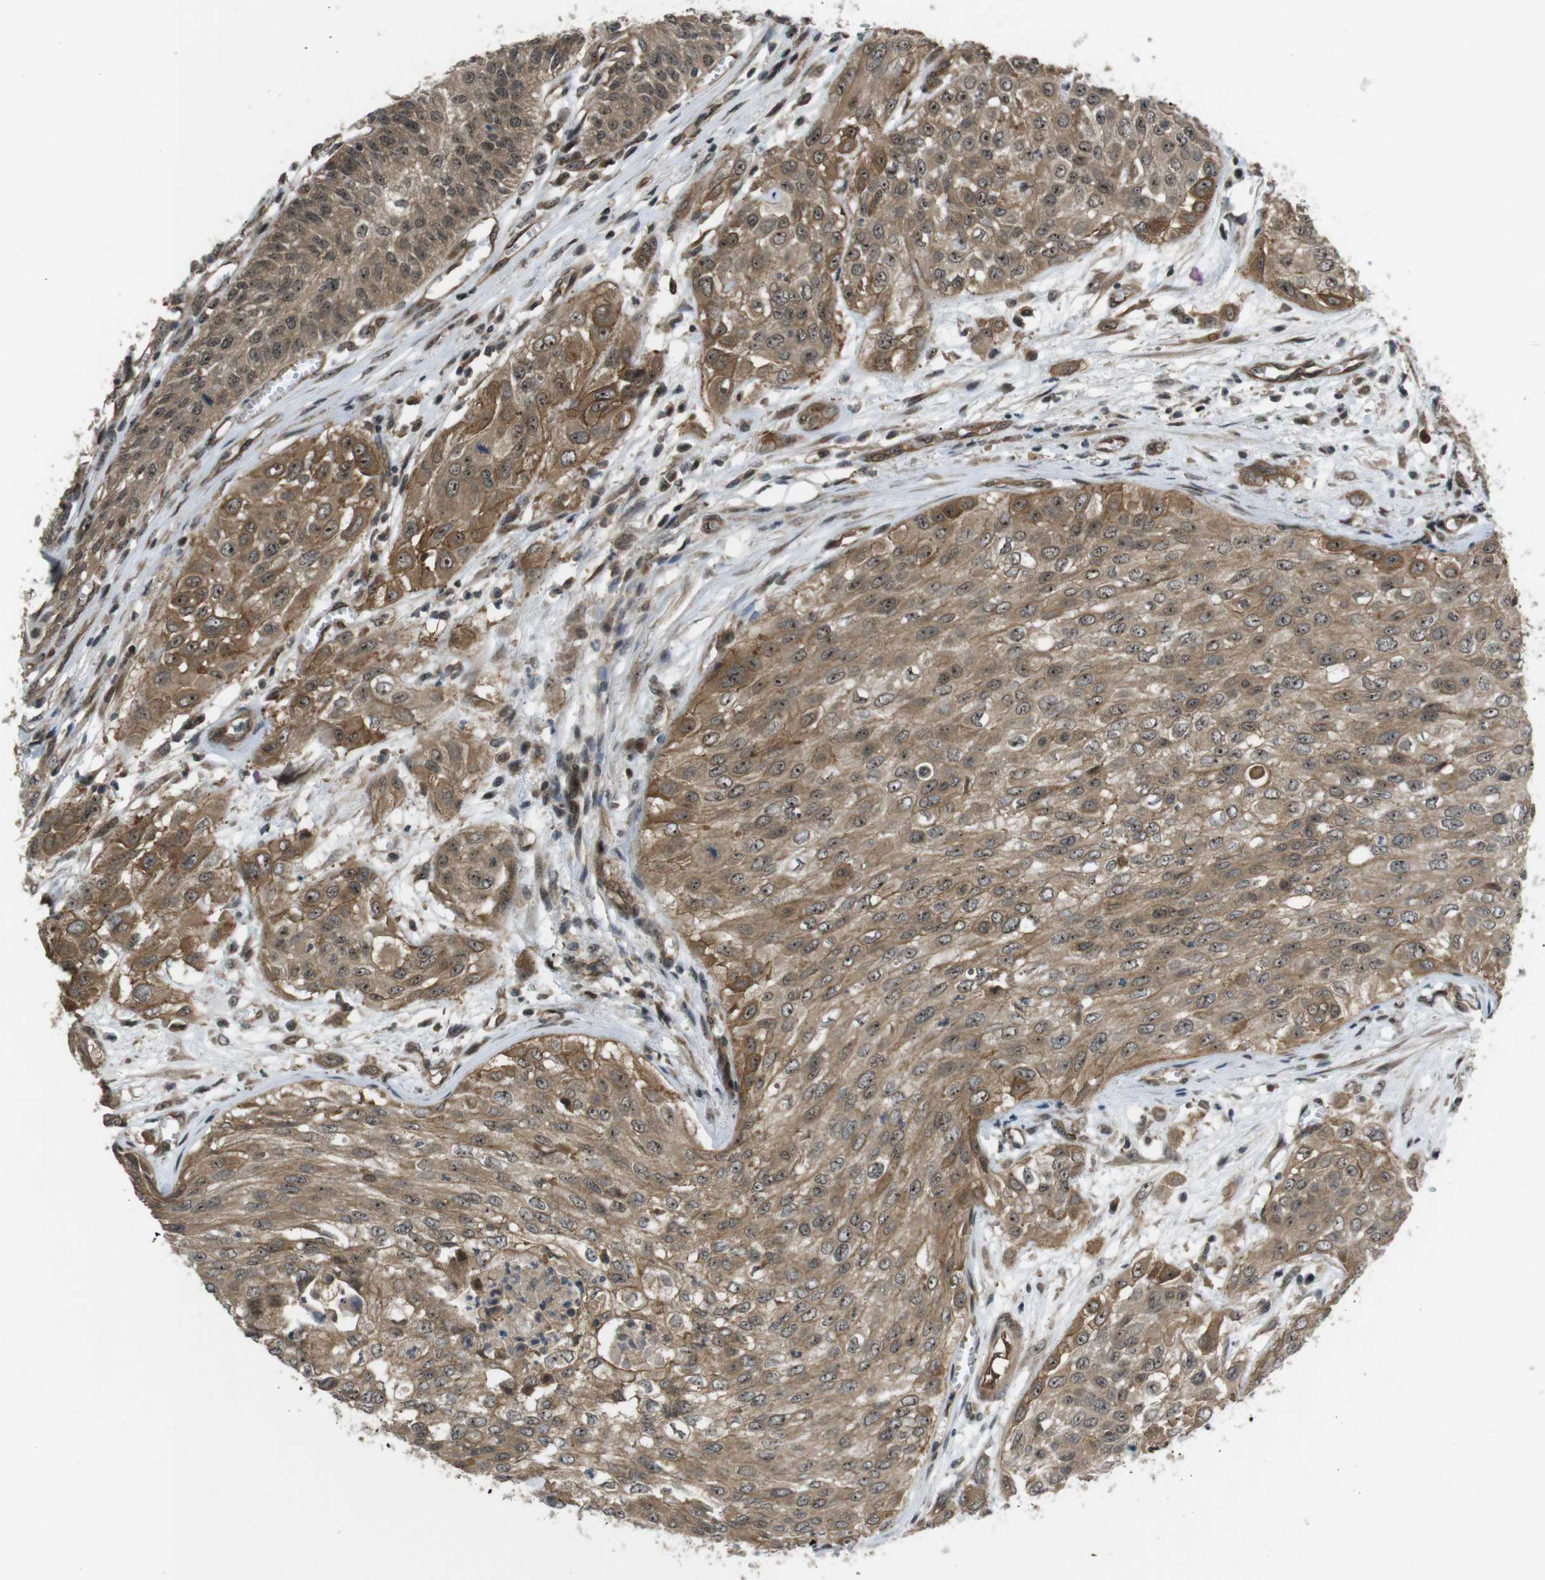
{"staining": {"intensity": "moderate", "quantity": ">75%", "location": "cytoplasmic/membranous,nuclear"}, "tissue": "urothelial cancer", "cell_type": "Tumor cells", "image_type": "cancer", "snomed": [{"axis": "morphology", "description": "Urothelial carcinoma, High grade"}, {"axis": "topography", "description": "Urinary bladder"}], "caption": "Urothelial cancer stained with a brown dye reveals moderate cytoplasmic/membranous and nuclear positive expression in about >75% of tumor cells.", "gene": "TIAM2", "patient": {"sex": "male", "age": 57}}